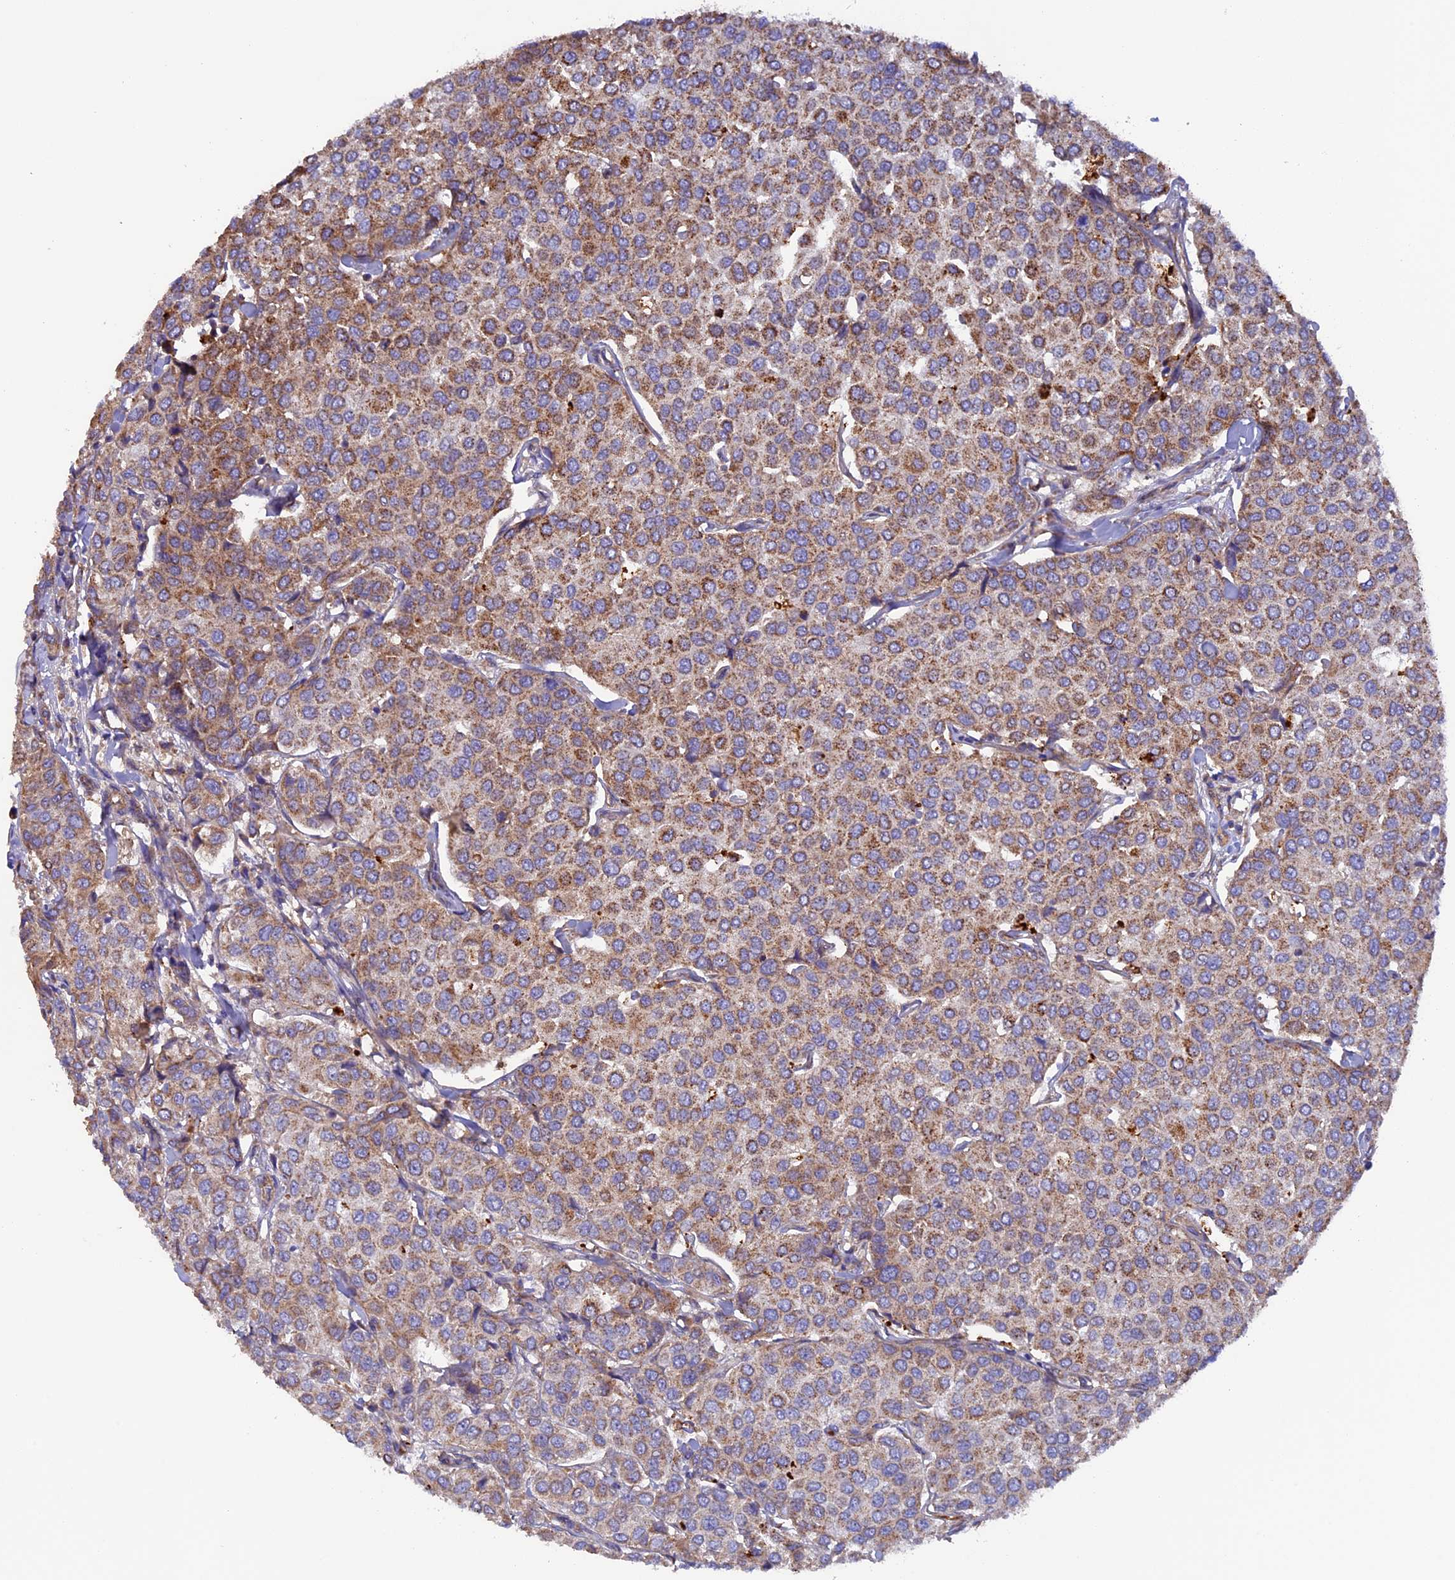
{"staining": {"intensity": "moderate", "quantity": ">75%", "location": "cytoplasmic/membranous"}, "tissue": "breast cancer", "cell_type": "Tumor cells", "image_type": "cancer", "snomed": [{"axis": "morphology", "description": "Duct carcinoma"}, {"axis": "topography", "description": "Breast"}], "caption": "Tumor cells demonstrate moderate cytoplasmic/membranous positivity in about >75% of cells in invasive ductal carcinoma (breast). The staining was performed using DAB (3,3'-diaminobenzidine) to visualize the protein expression in brown, while the nuclei were stained in blue with hematoxylin (Magnification: 20x).", "gene": "DUS3L", "patient": {"sex": "female", "age": 55}}